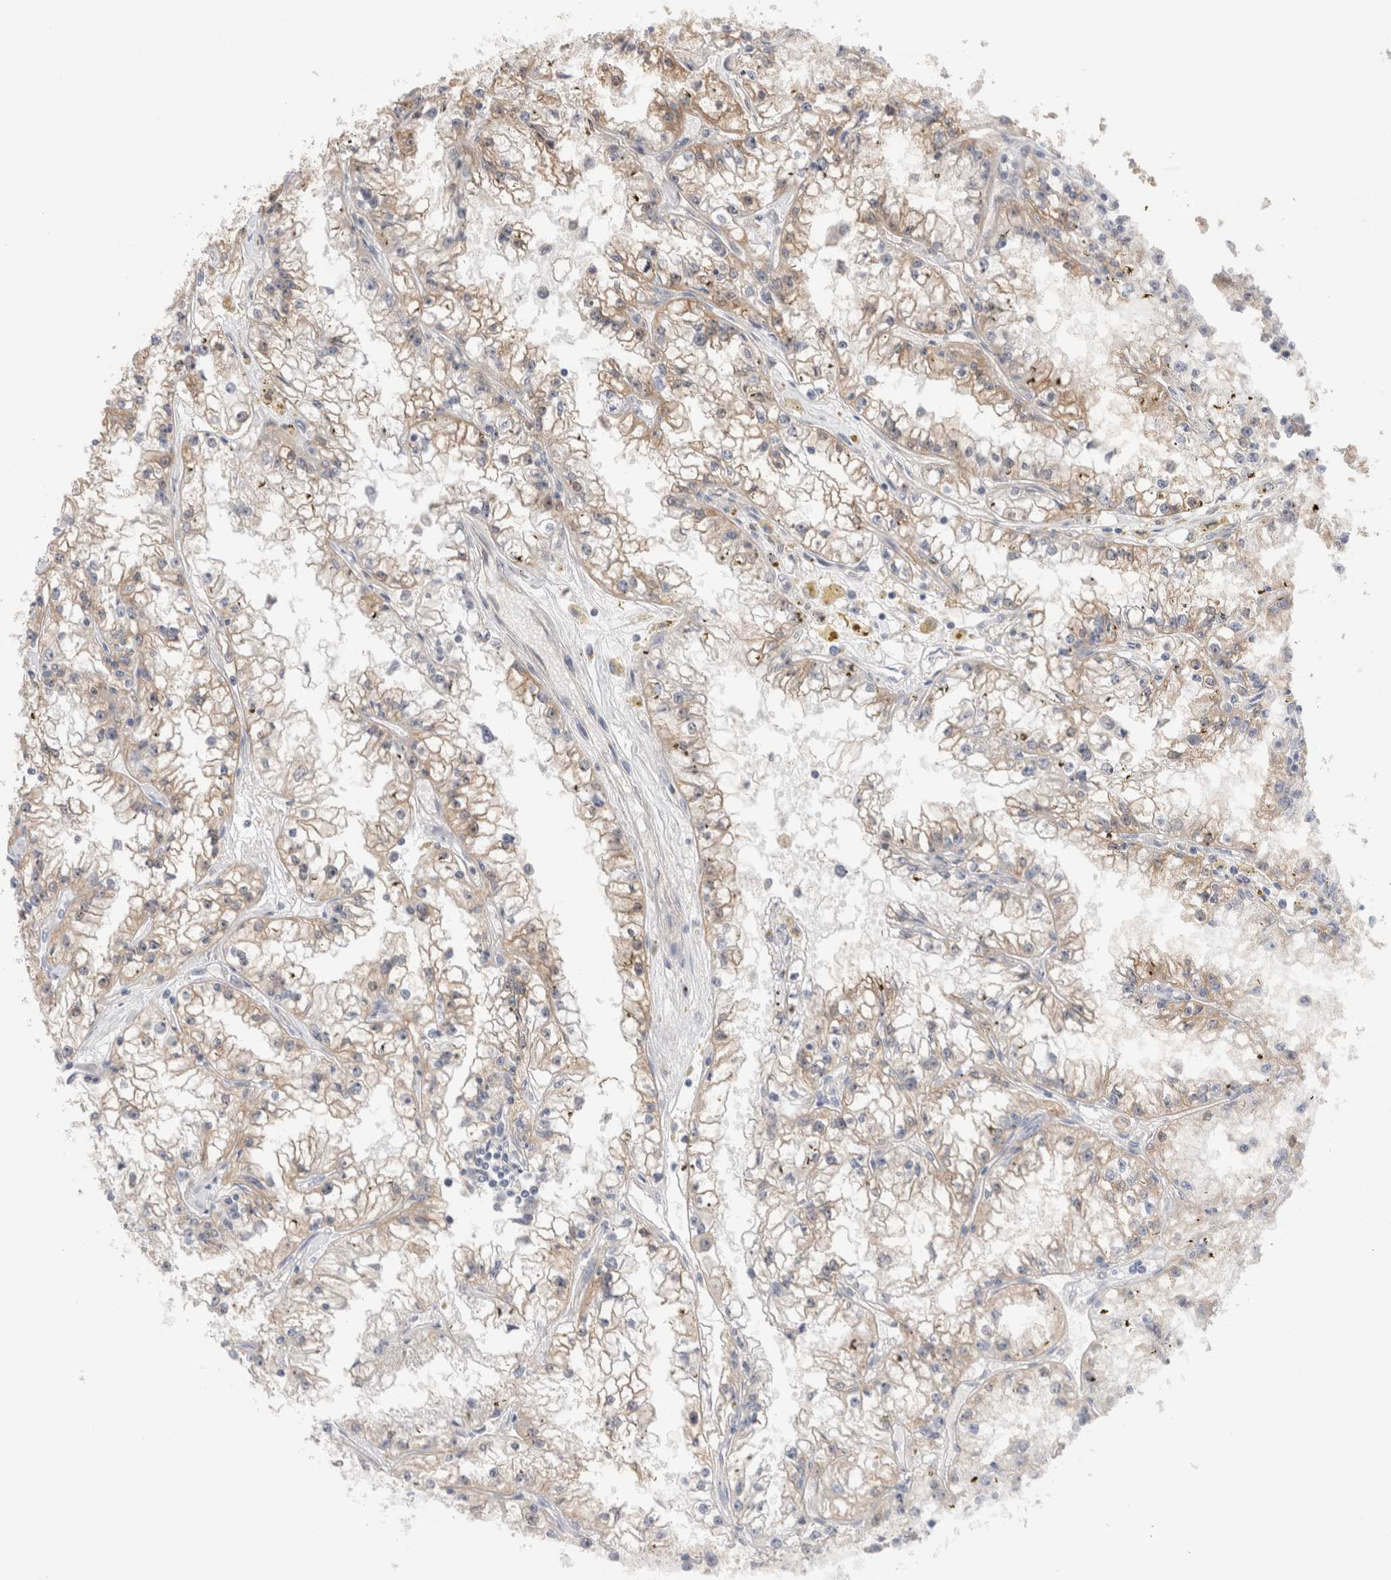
{"staining": {"intensity": "weak", "quantity": ">75%", "location": "cytoplasmic/membranous"}, "tissue": "renal cancer", "cell_type": "Tumor cells", "image_type": "cancer", "snomed": [{"axis": "morphology", "description": "Adenocarcinoma, NOS"}, {"axis": "topography", "description": "Kidney"}], "caption": "Adenocarcinoma (renal) stained with a protein marker displays weak staining in tumor cells.", "gene": "SLC29A1", "patient": {"sex": "male", "age": 56}}